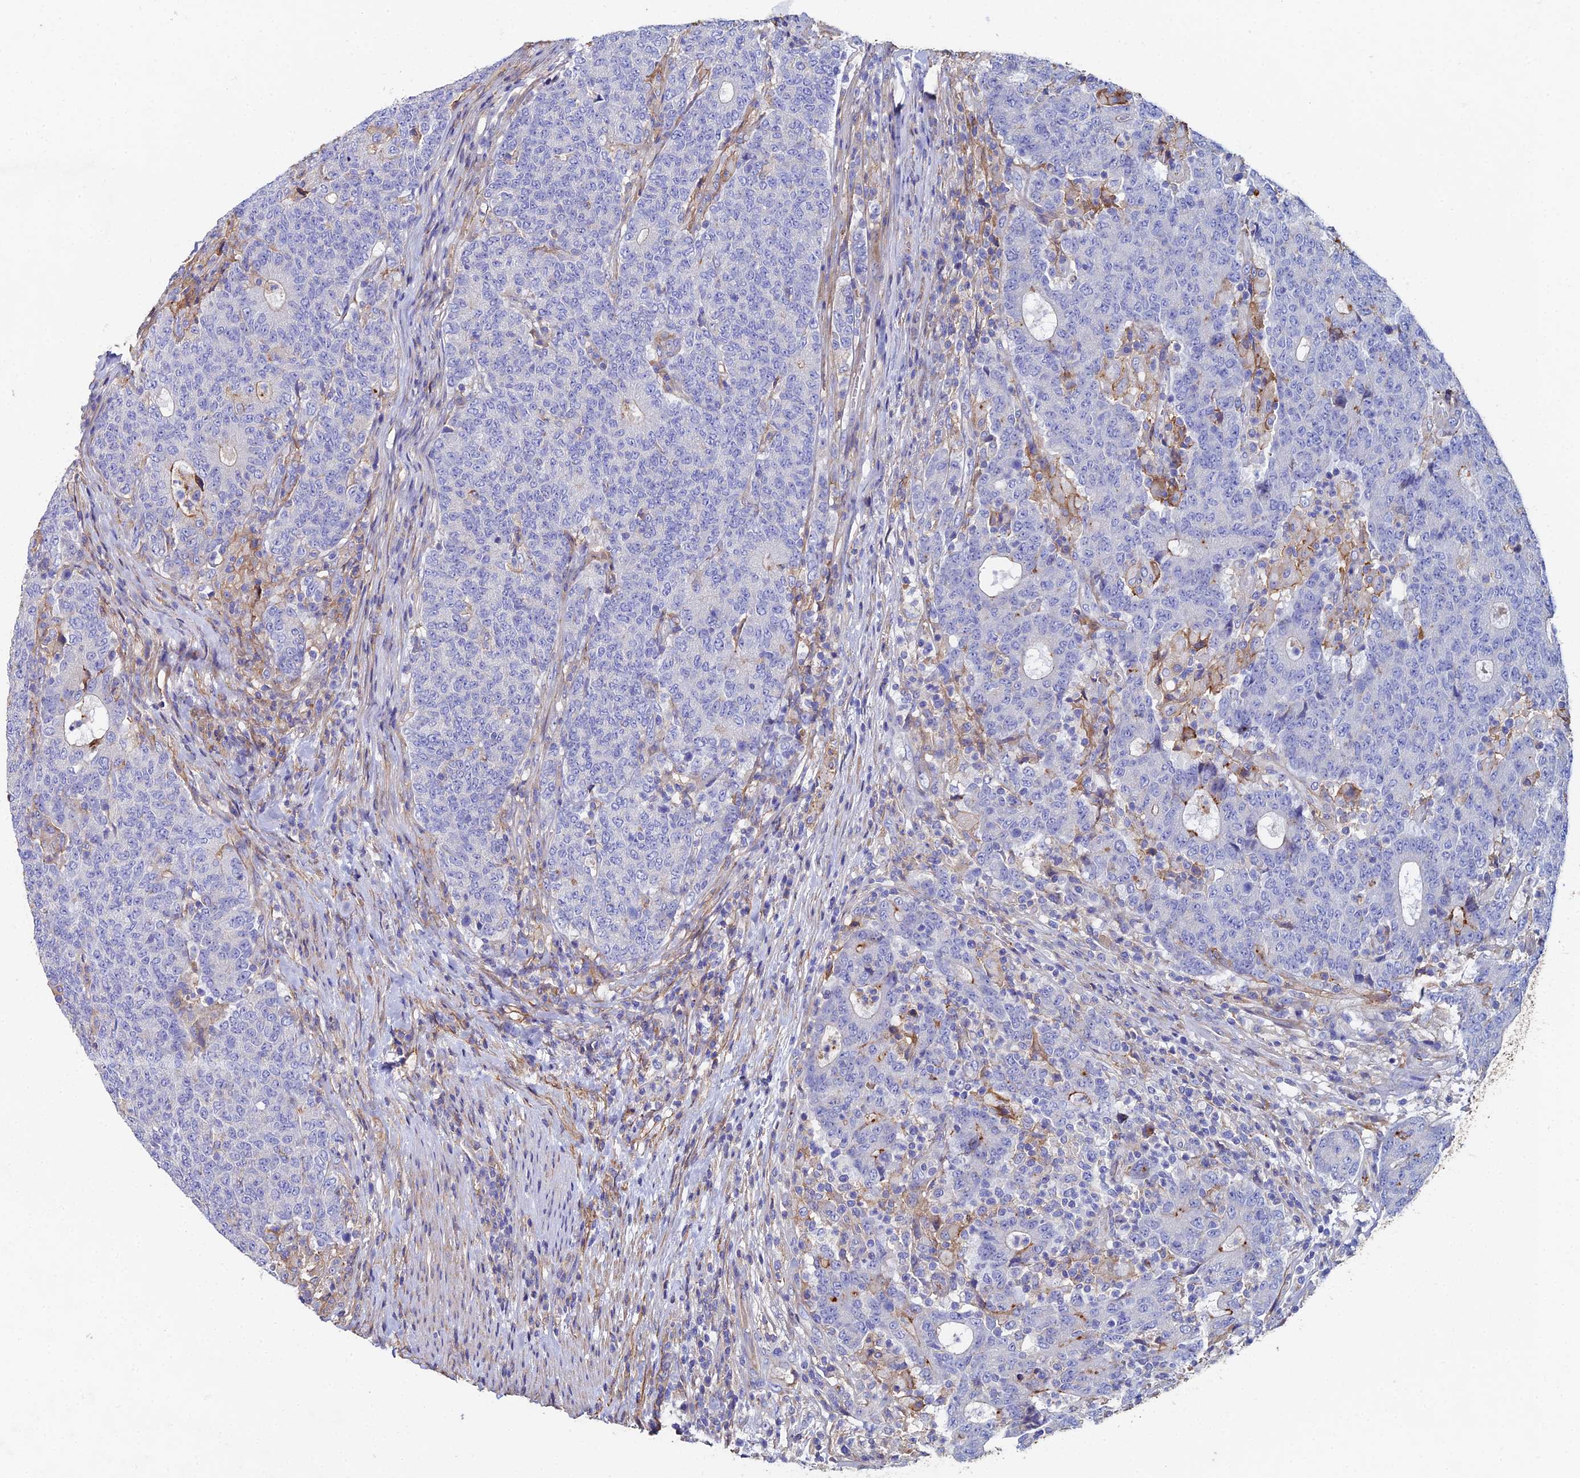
{"staining": {"intensity": "negative", "quantity": "none", "location": "none"}, "tissue": "colorectal cancer", "cell_type": "Tumor cells", "image_type": "cancer", "snomed": [{"axis": "morphology", "description": "Adenocarcinoma, NOS"}, {"axis": "topography", "description": "Colon"}], "caption": "Tumor cells are negative for protein expression in human colorectal adenocarcinoma.", "gene": "C6", "patient": {"sex": "female", "age": 75}}